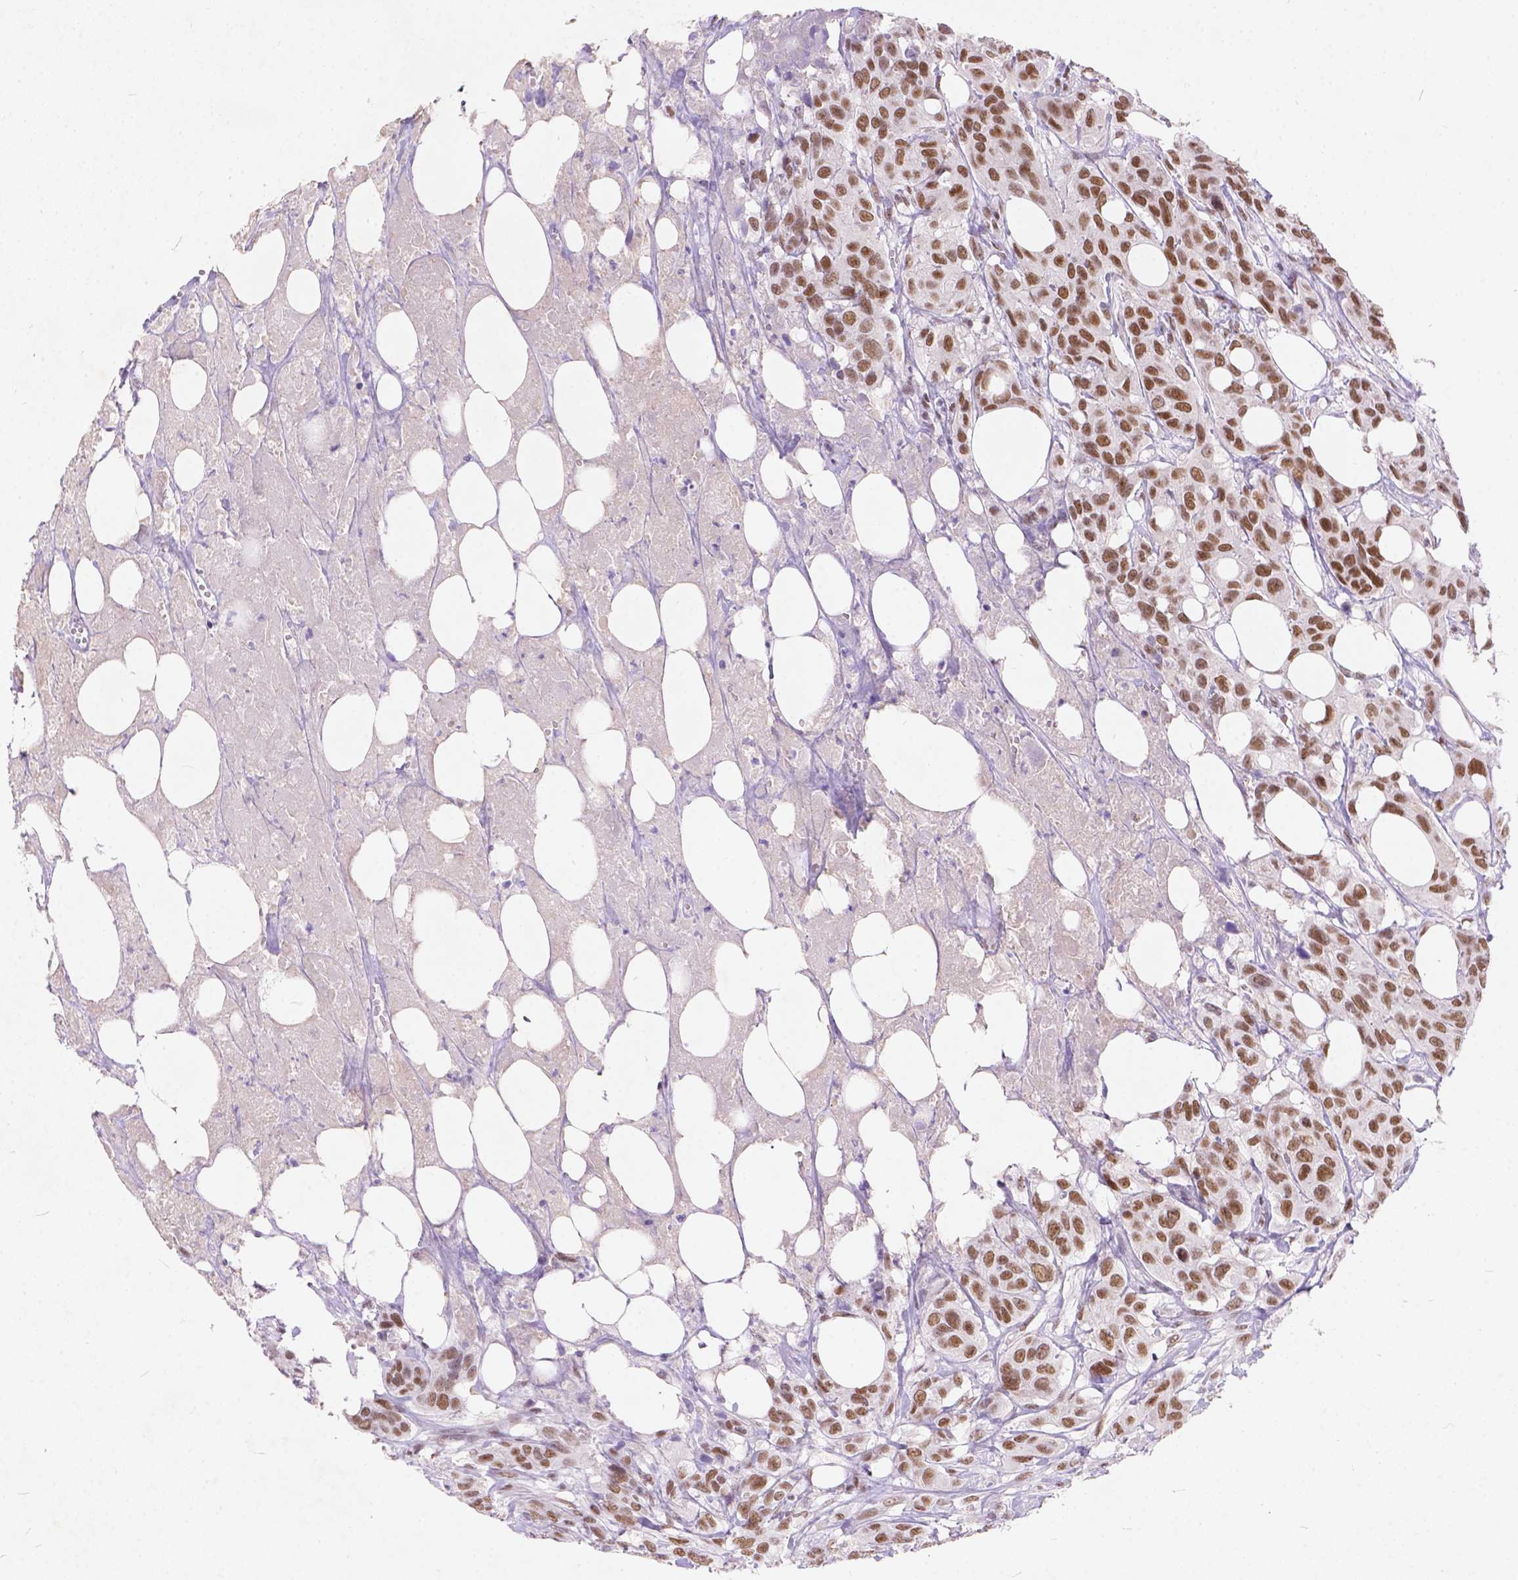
{"staining": {"intensity": "moderate", "quantity": ">75%", "location": "nuclear"}, "tissue": "urothelial cancer", "cell_type": "Tumor cells", "image_type": "cancer", "snomed": [{"axis": "morphology", "description": "Urothelial carcinoma, NOS"}, {"axis": "morphology", "description": "Urothelial carcinoma, High grade"}, {"axis": "topography", "description": "Urinary bladder"}], "caption": "Protein expression analysis of human urothelial cancer reveals moderate nuclear staining in about >75% of tumor cells.", "gene": "FAM53A", "patient": {"sex": "male", "age": 63}}